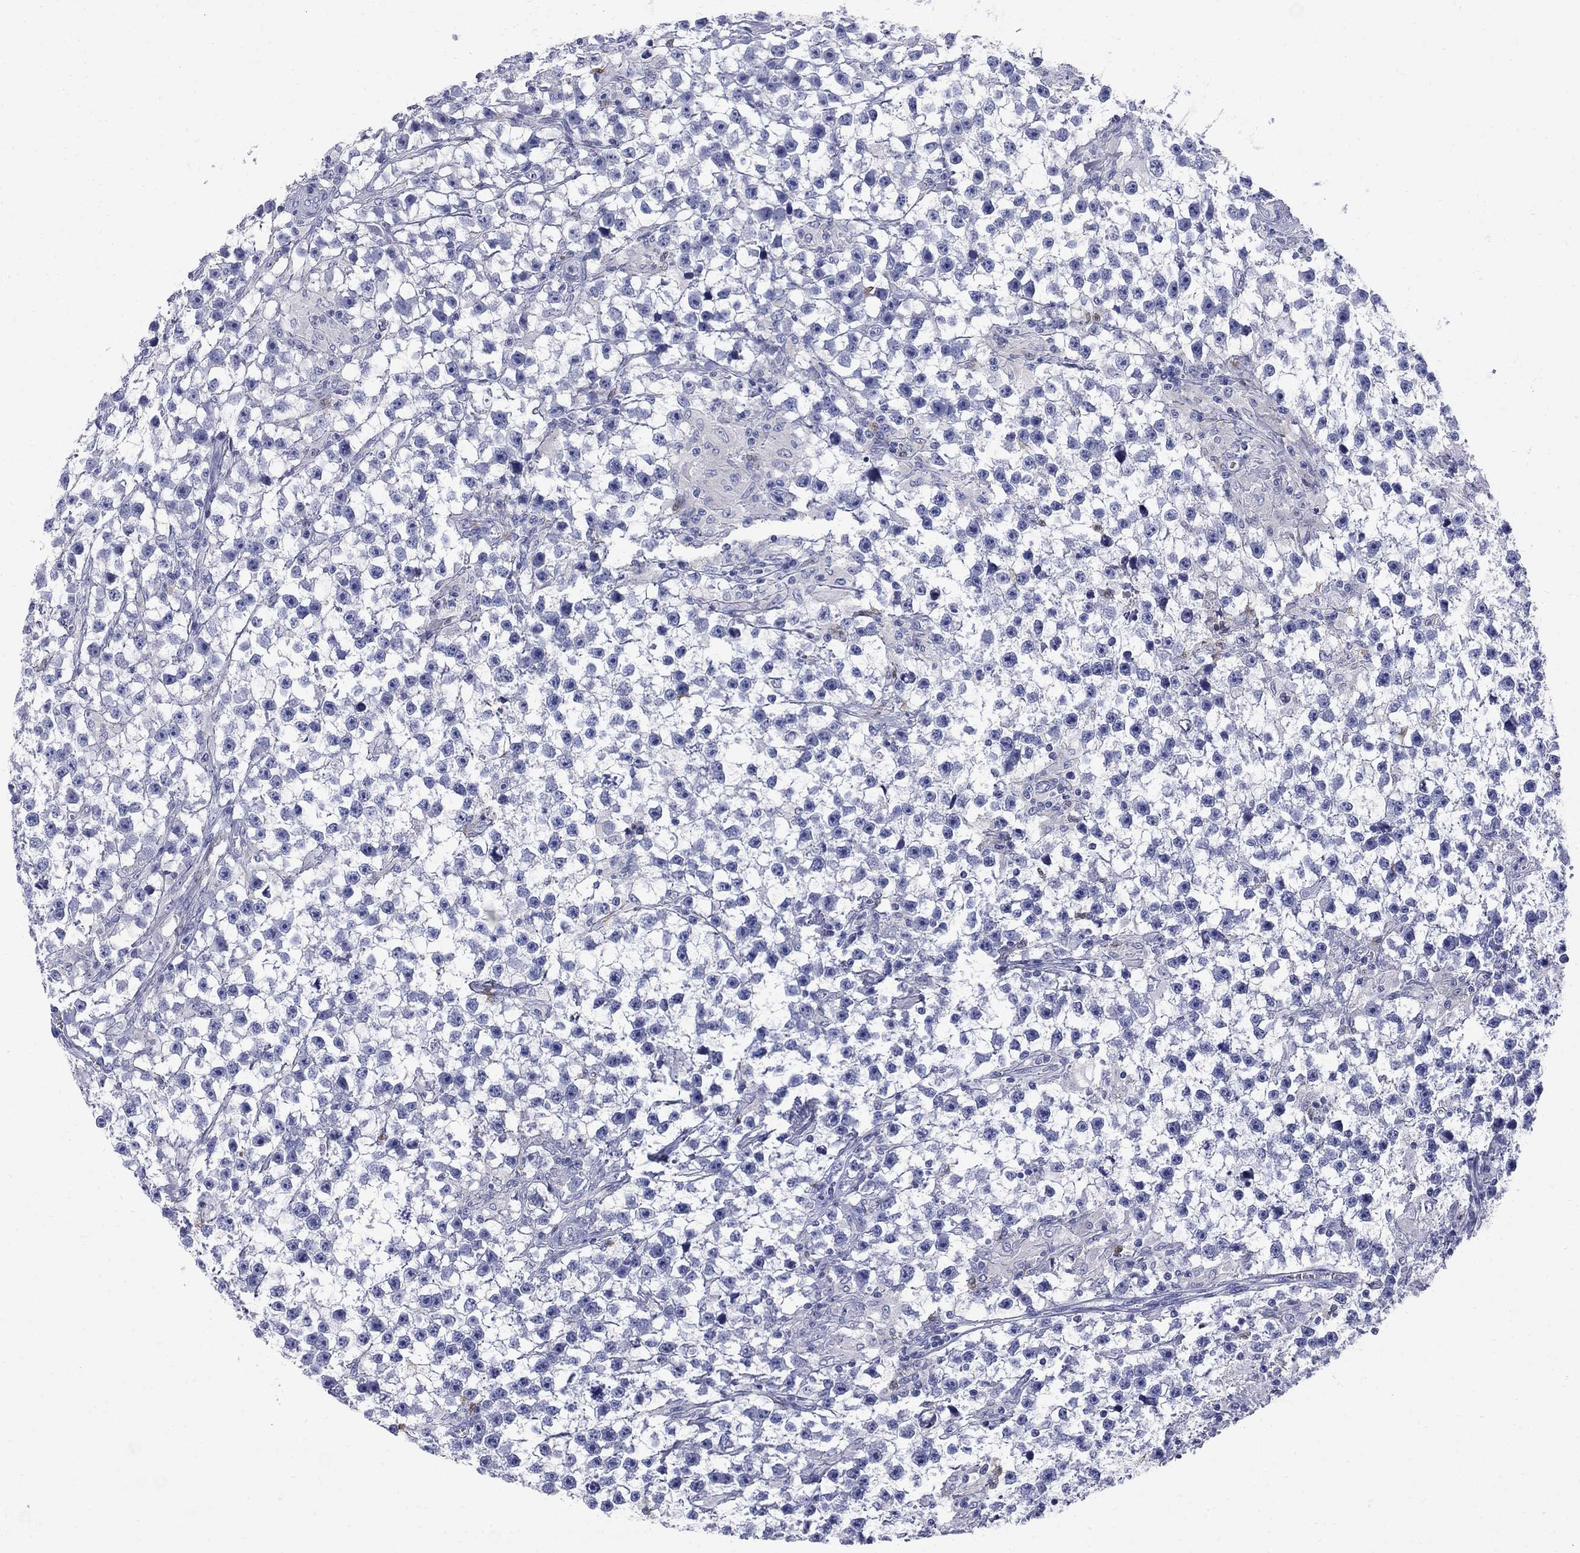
{"staining": {"intensity": "negative", "quantity": "none", "location": "none"}, "tissue": "testis cancer", "cell_type": "Tumor cells", "image_type": "cancer", "snomed": [{"axis": "morphology", "description": "Seminoma, NOS"}, {"axis": "topography", "description": "Testis"}], "caption": "High magnification brightfield microscopy of testis seminoma stained with DAB (brown) and counterstained with hematoxylin (blue): tumor cells show no significant expression.", "gene": "SERPINB2", "patient": {"sex": "male", "age": 59}}